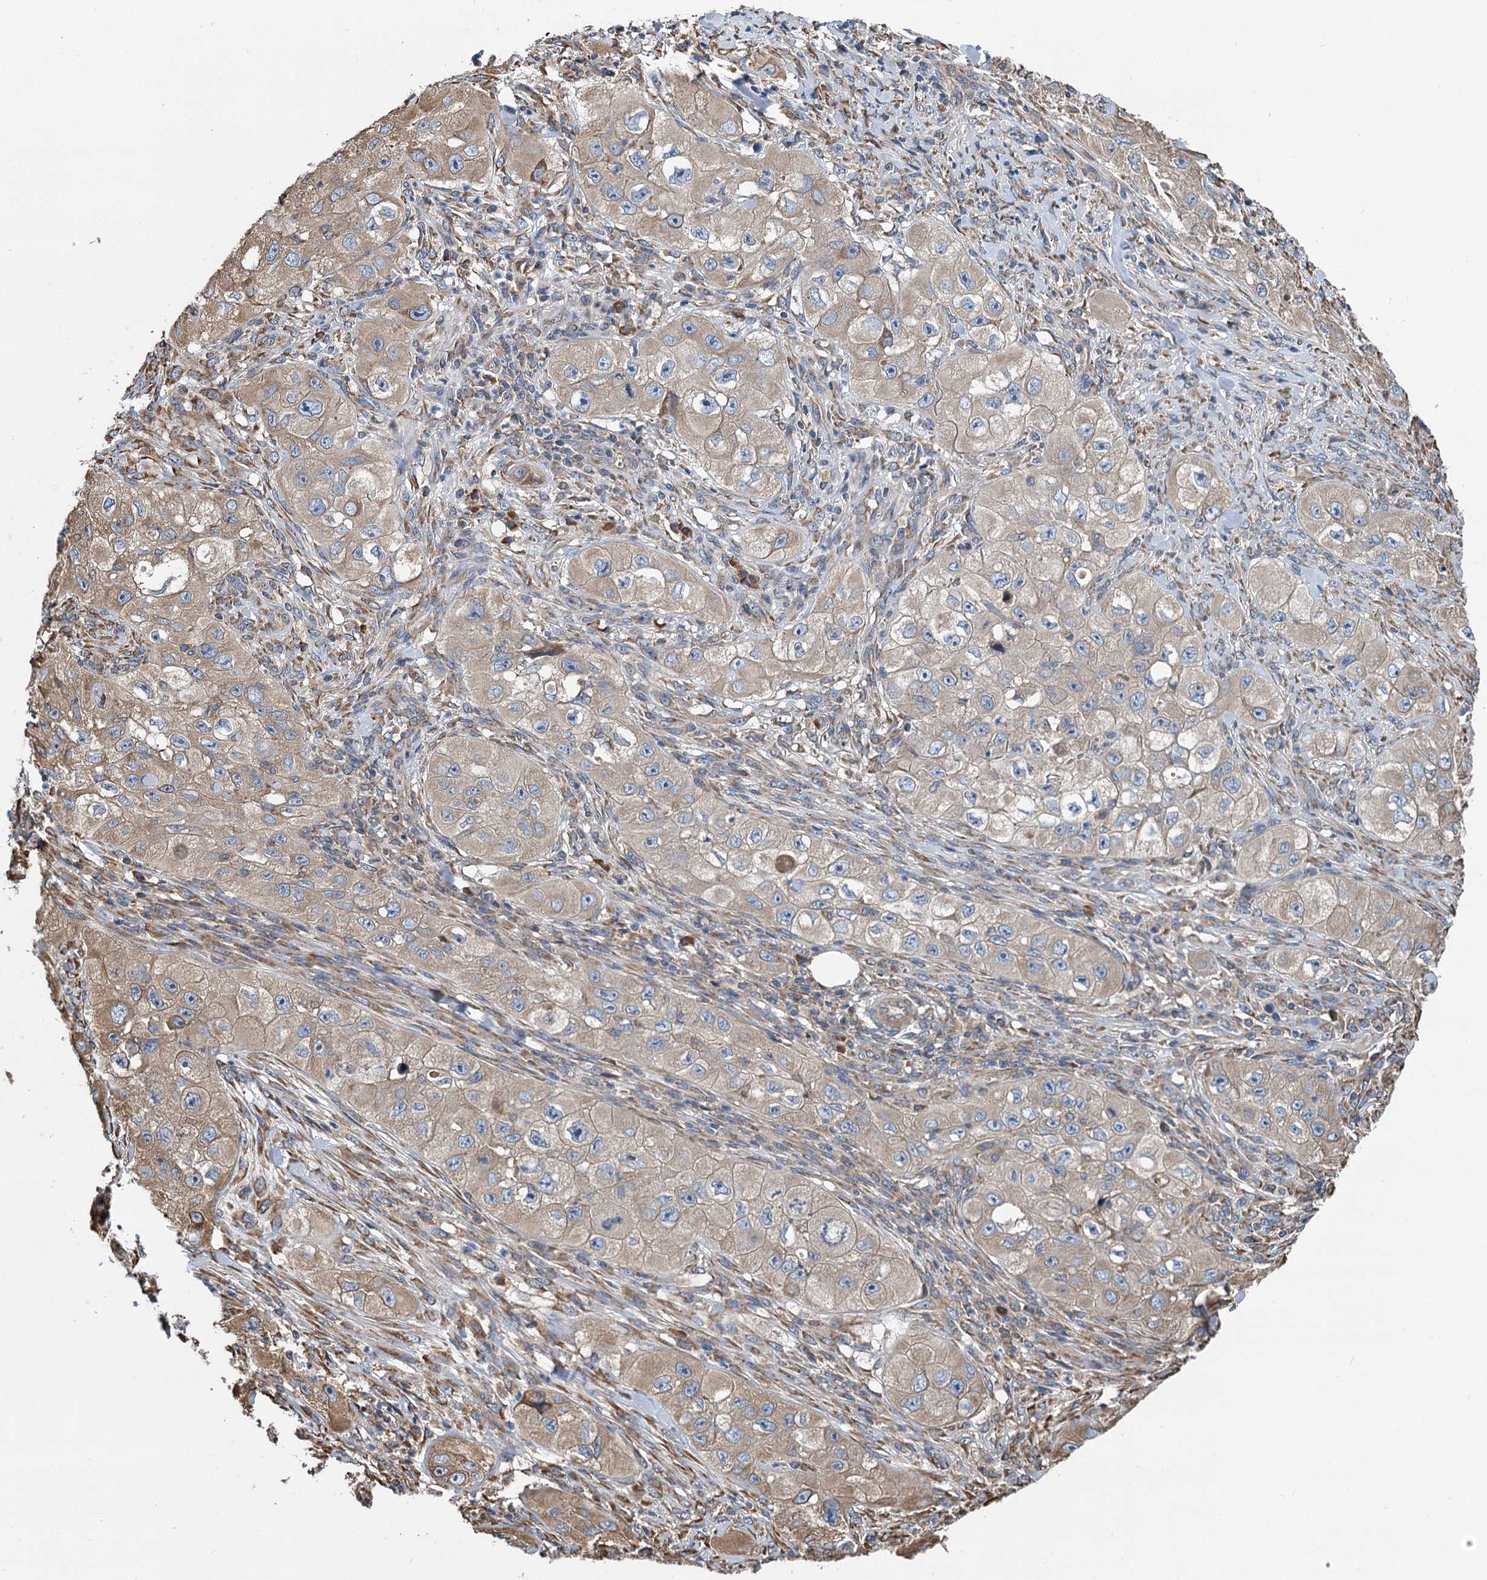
{"staining": {"intensity": "weak", "quantity": ">75%", "location": "cytoplasmic/membranous"}, "tissue": "skin cancer", "cell_type": "Tumor cells", "image_type": "cancer", "snomed": [{"axis": "morphology", "description": "Squamous cell carcinoma, NOS"}, {"axis": "topography", "description": "Skin"}, {"axis": "topography", "description": "Subcutis"}], "caption": "High-magnification brightfield microscopy of squamous cell carcinoma (skin) stained with DAB (brown) and counterstained with hematoxylin (blue). tumor cells exhibit weak cytoplasmic/membranous expression is present in about>75% of cells. The staining was performed using DAB (3,3'-diaminobenzidine), with brown indicating positive protein expression. Nuclei are stained blue with hematoxylin.", "gene": "LINS1", "patient": {"sex": "male", "age": 73}}